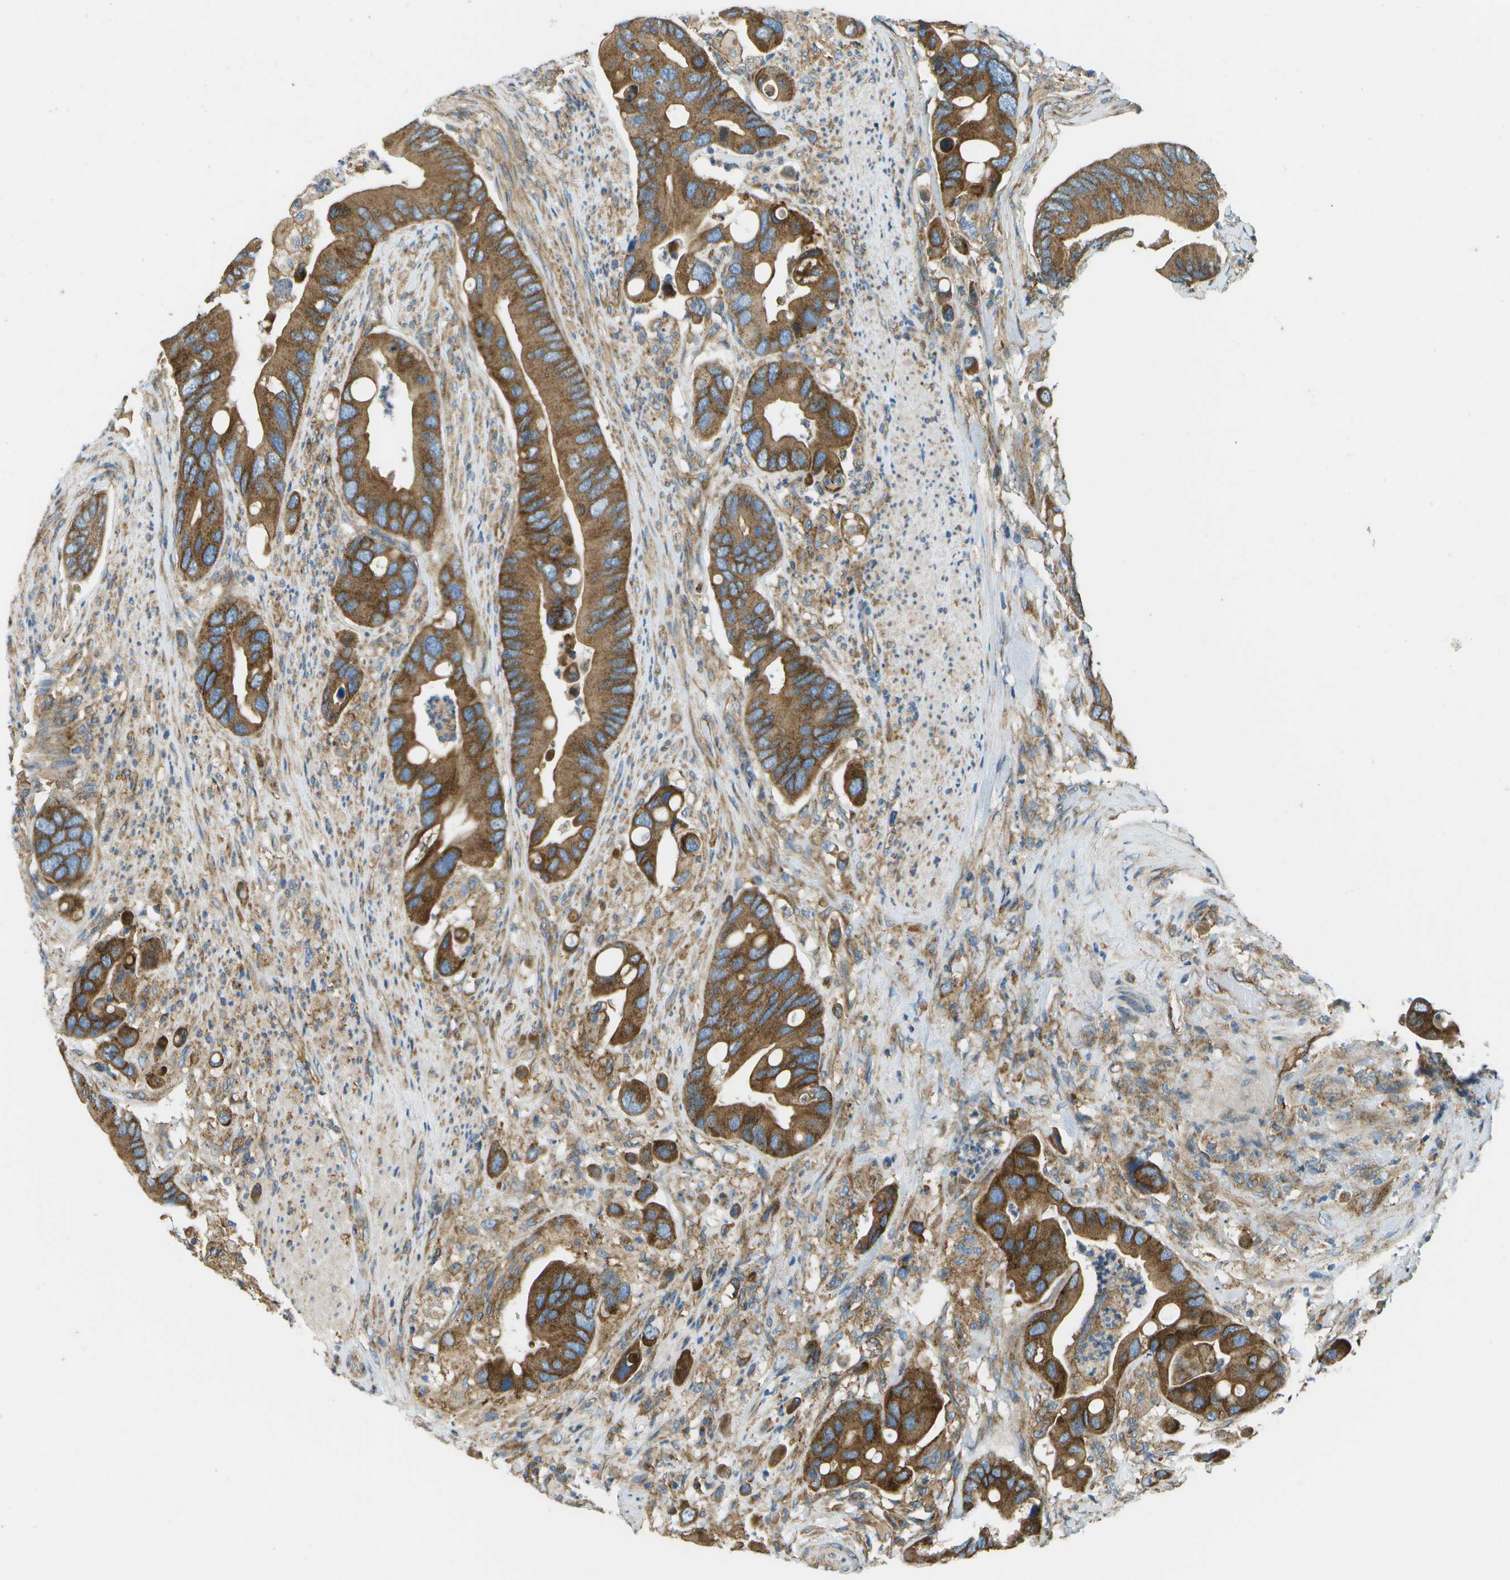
{"staining": {"intensity": "strong", "quantity": ">75%", "location": "cytoplasmic/membranous"}, "tissue": "colorectal cancer", "cell_type": "Tumor cells", "image_type": "cancer", "snomed": [{"axis": "morphology", "description": "Adenocarcinoma, NOS"}, {"axis": "topography", "description": "Rectum"}], "caption": "IHC micrograph of adenocarcinoma (colorectal) stained for a protein (brown), which exhibits high levels of strong cytoplasmic/membranous staining in approximately >75% of tumor cells.", "gene": "CLTC", "patient": {"sex": "female", "age": 57}}